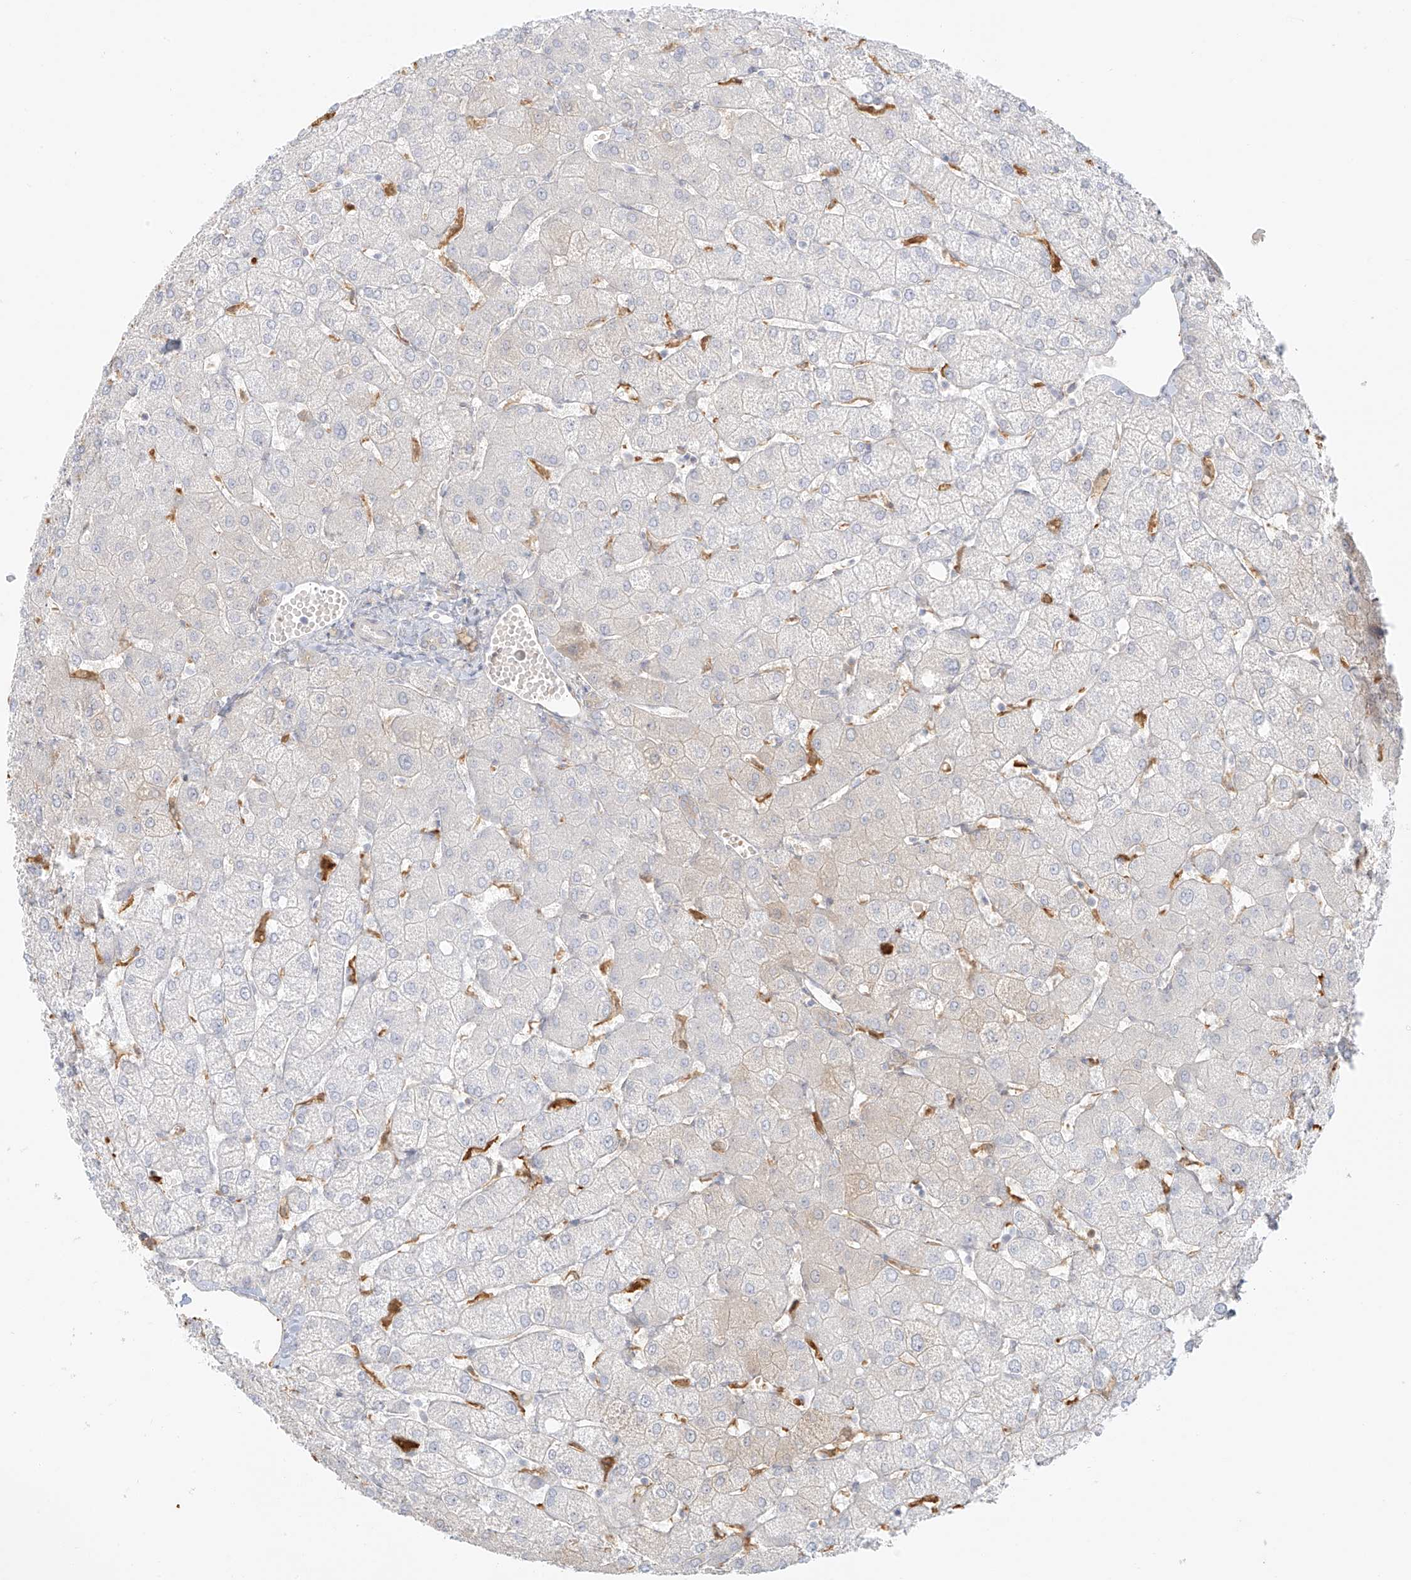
{"staining": {"intensity": "negative", "quantity": "none", "location": "none"}, "tissue": "liver", "cell_type": "Cholangiocytes", "image_type": "normal", "snomed": [{"axis": "morphology", "description": "Normal tissue, NOS"}, {"axis": "topography", "description": "Liver"}], "caption": "This is an immunohistochemistry (IHC) image of benign human liver. There is no staining in cholangiocytes.", "gene": "UPK1B", "patient": {"sex": "female", "age": 54}}